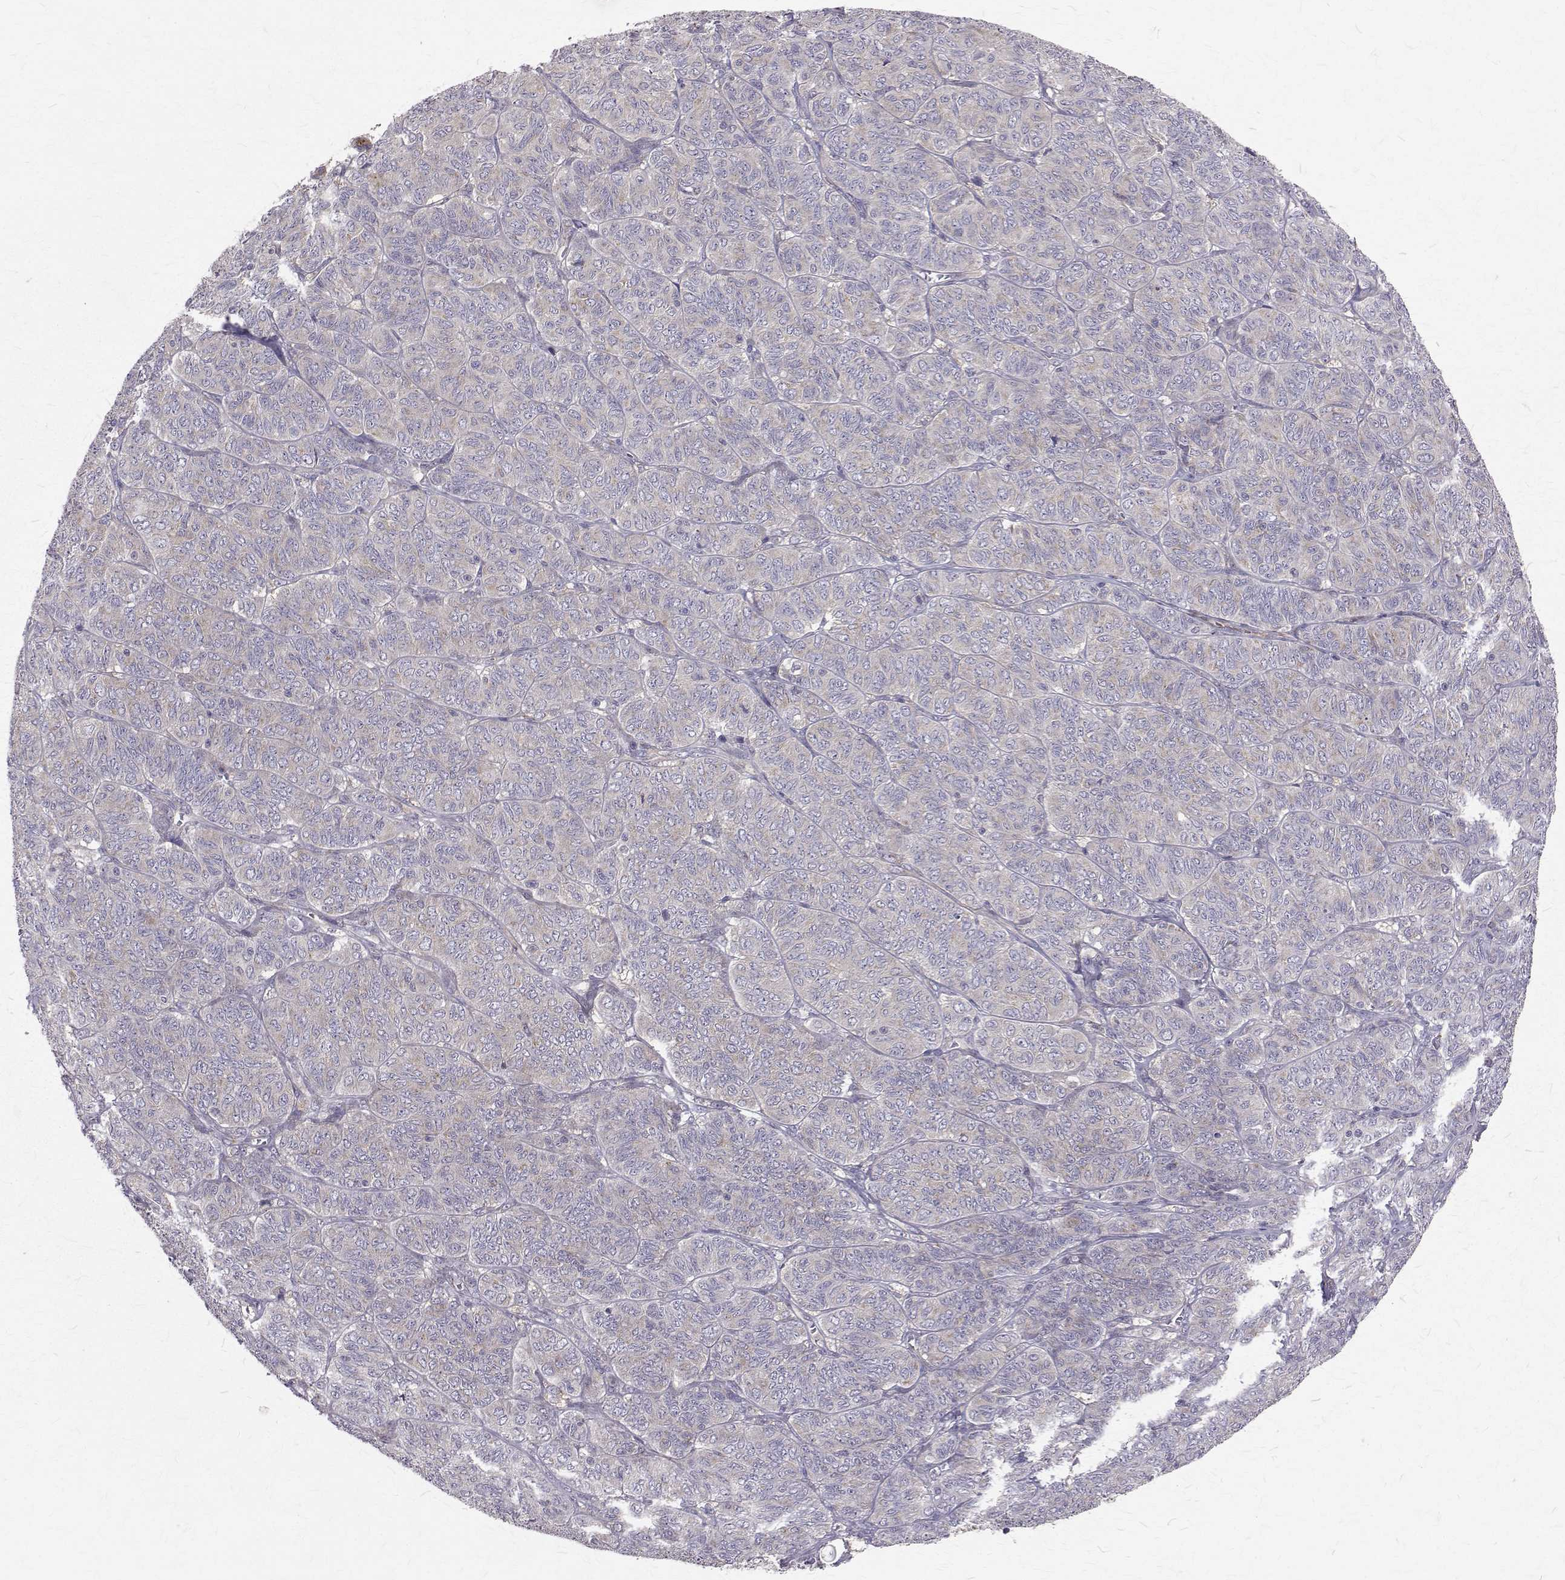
{"staining": {"intensity": "negative", "quantity": "none", "location": "none"}, "tissue": "ovarian cancer", "cell_type": "Tumor cells", "image_type": "cancer", "snomed": [{"axis": "morphology", "description": "Carcinoma, endometroid"}, {"axis": "topography", "description": "Ovary"}], "caption": "Immunohistochemical staining of ovarian cancer exhibits no significant positivity in tumor cells.", "gene": "ARFGAP1", "patient": {"sex": "female", "age": 80}}